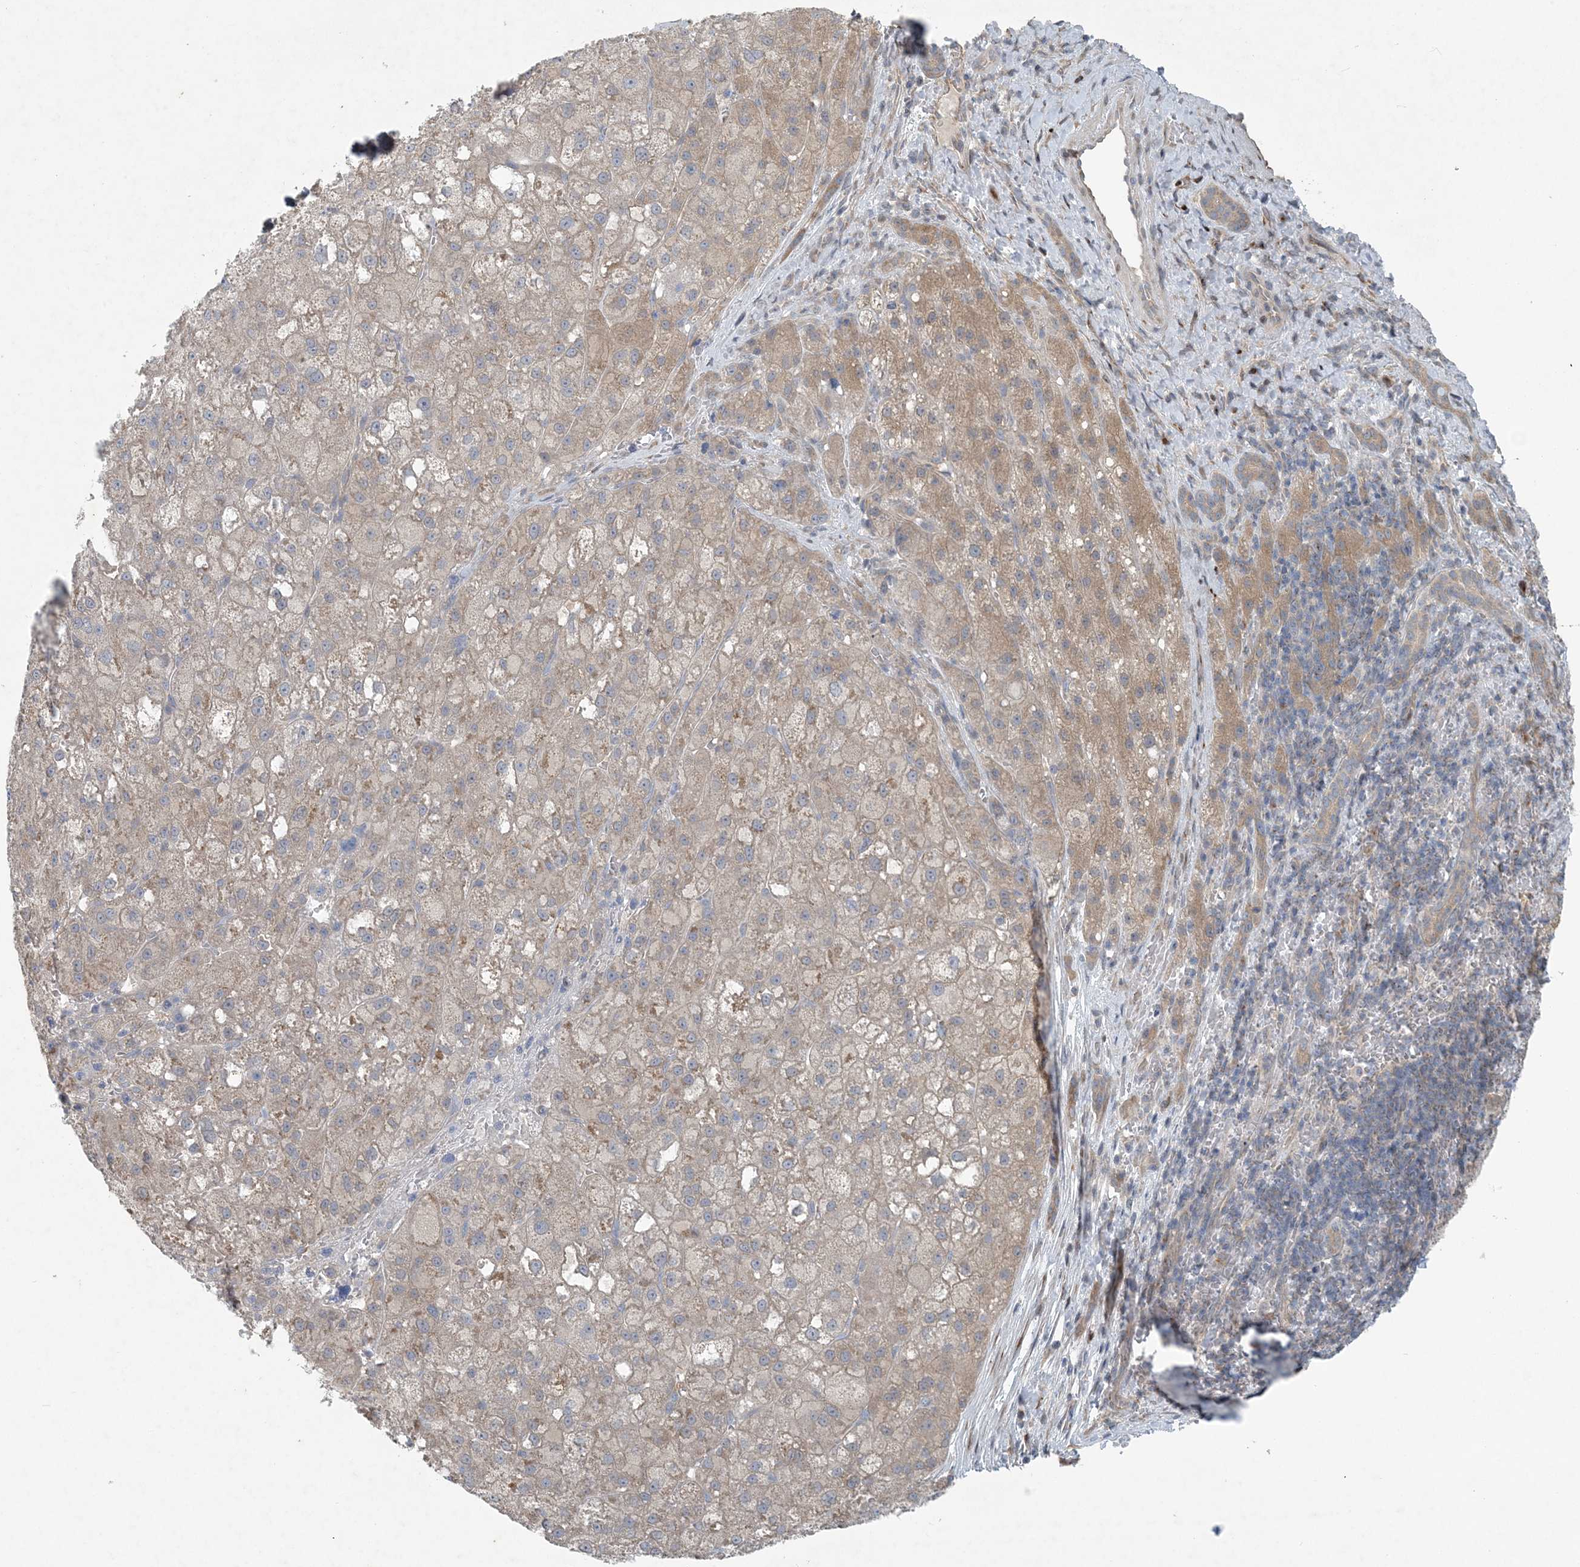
{"staining": {"intensity": "weak", "quantity": "25%-75%", "location": "cytoplasmic/membranous"}, "tissue": "liver cancer", "cell_type": "Tumor cells", "image_type": "cancer", "snomed": [{"axis": "morphology", "description": "Carcinoma, Hepatocellular, NOS"}, {"axis": "topography", "description": "Liver"}], "caption": "Immunohistochemical staining of human liver cancer displays low levels of weak cytoplasmic/membranous staining in approximately 25%-75% of tumor cells.", "gene": "HIKESHI", "patient": {"sex": "male", "age": 57}}